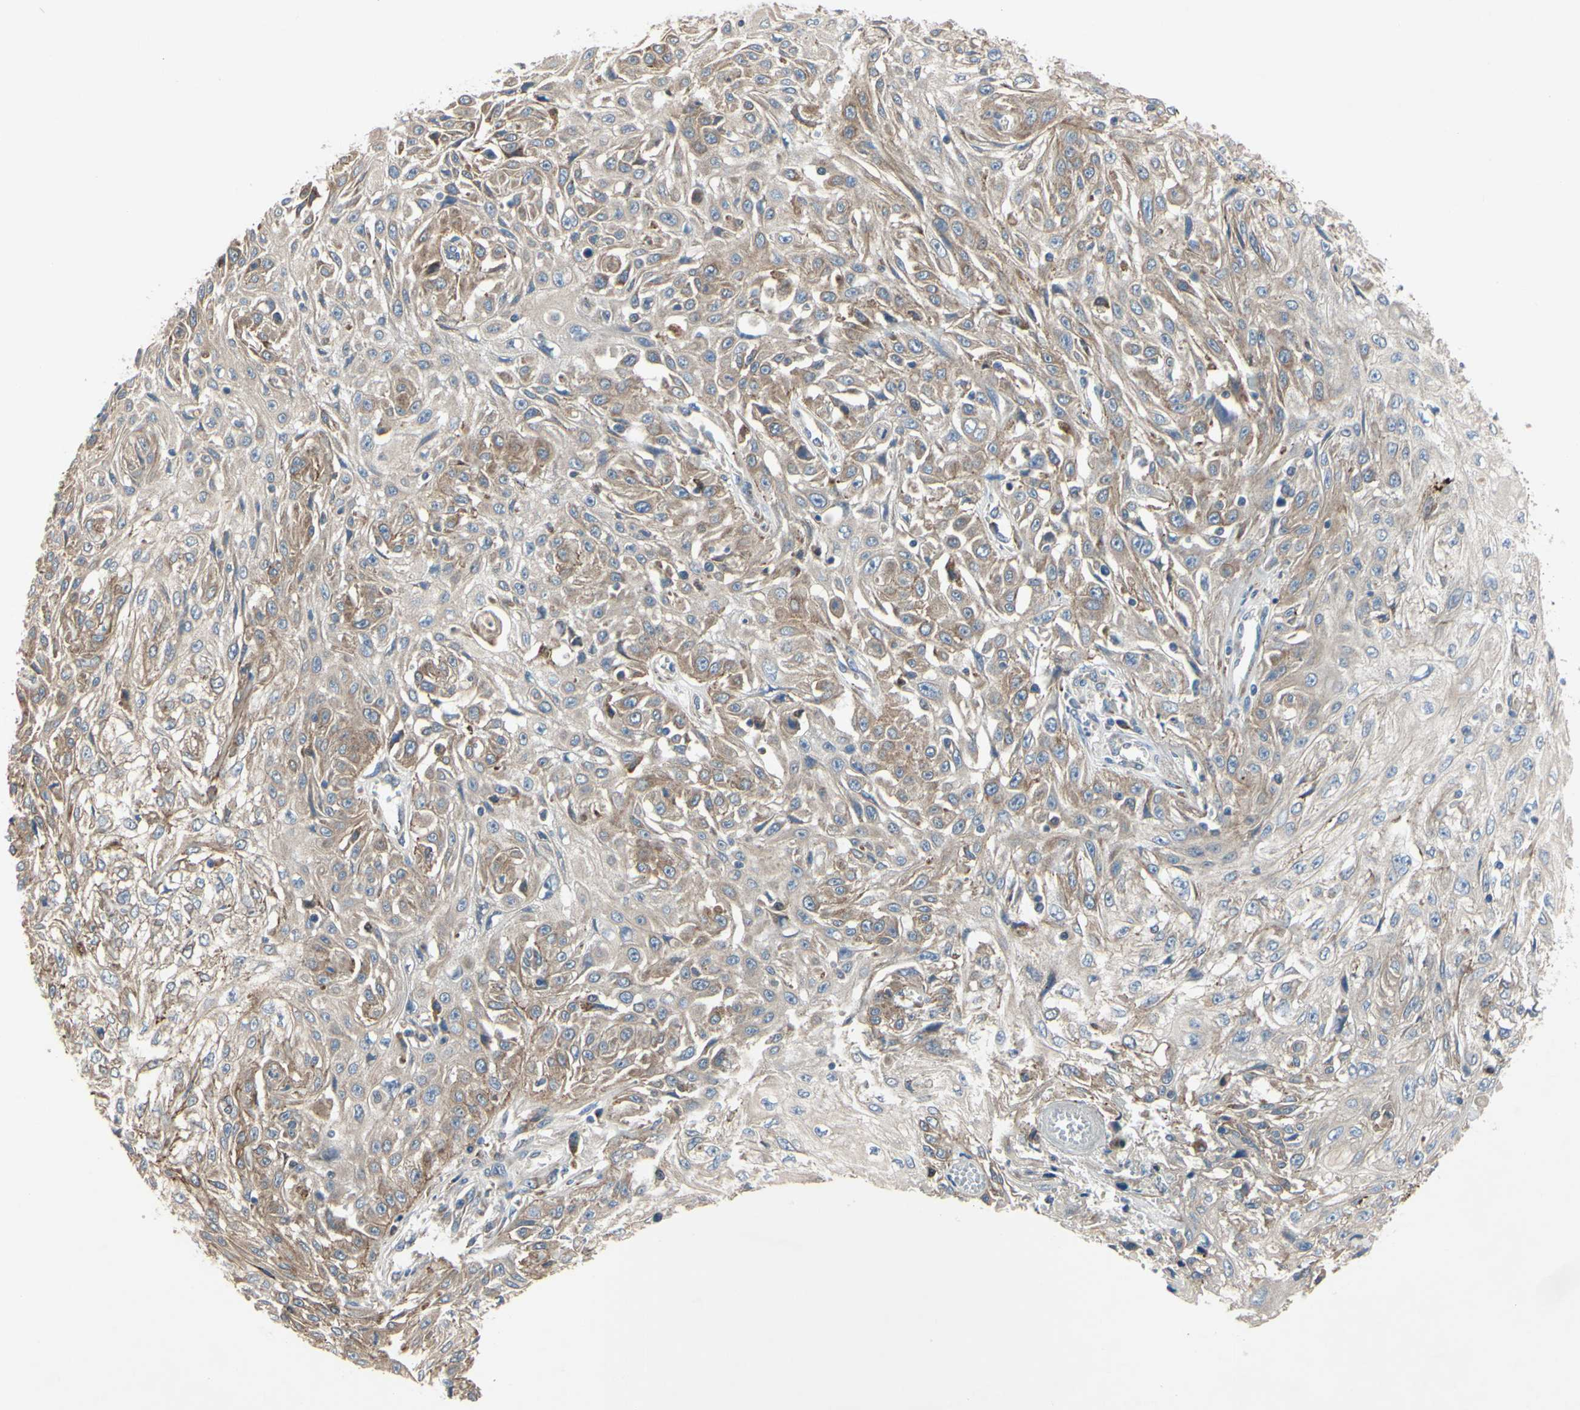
{"staining": {"intensity": "moderate", "quantity": "25%-75%", "location": "cytoplasmic/membranous"}, "tissue": "skin cancer", "cell_type": "Tumor cells", "image_type": "cancer", "snomed": [{"axis": "morphology", "description": "Squamous cell carcinoma, NOS"}, {"axis": "morphology", "description": "Squamous cell carcinoma, metastatic, NOS"}, {"axis": "topography", "description": "Skin"}, {"axis": "topography", "description": "Lymph node"}], "caption": "Immunohistochemical staining of human skin cancer demonstrates medium levels of moderate cytoplasmic/membranous protein positivity in about 25%-75% of tumor cells.", "gene": "XIAP", "patient": {"sex": "male", "age": 75}}